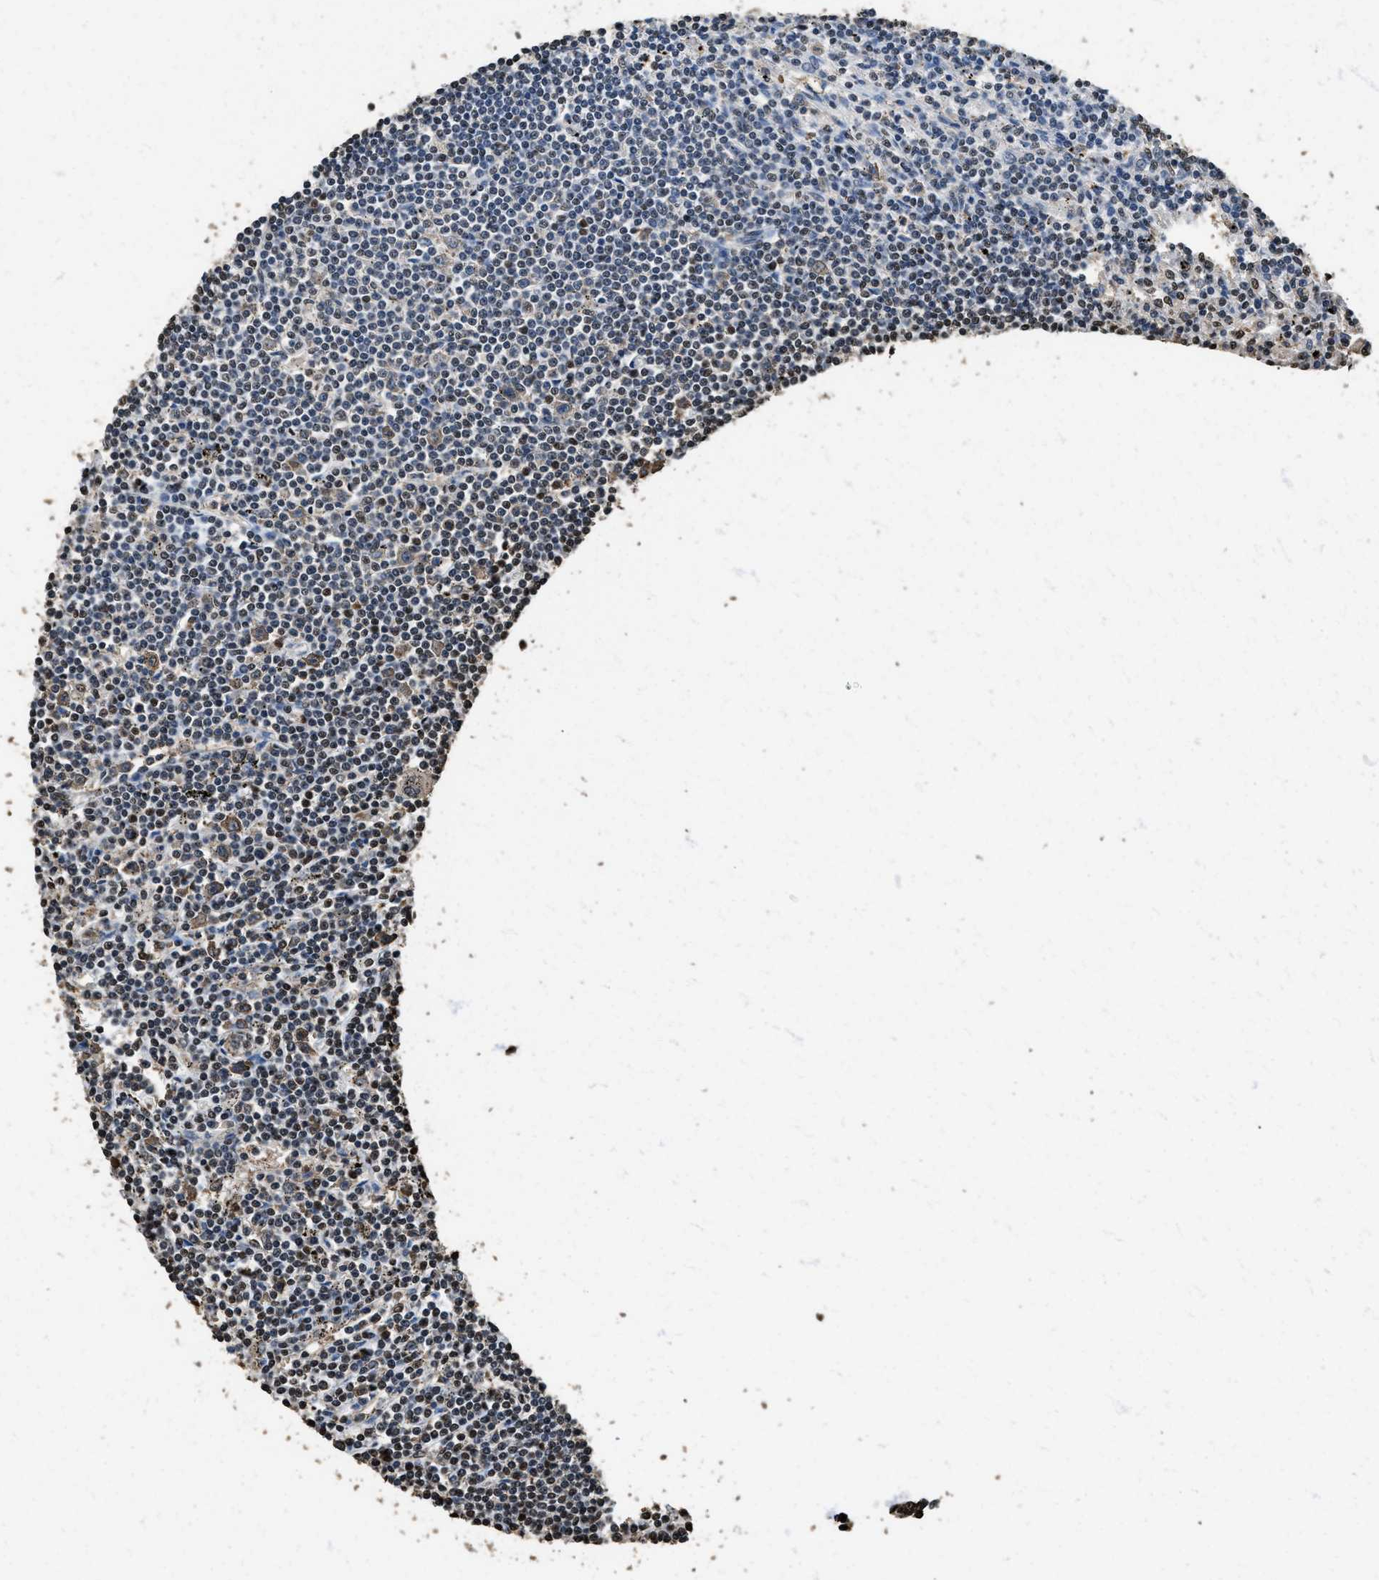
{"staining": {"intensity": "moderate", "quantity": "25%-75%", "location": "cytoplasmic/membranous"}, "tissue": "lymphoma", "cell_type": "Tumor cells", "image_type": "cancer", "snomed": [{"axis": "morphology", "description": "Malignant lymphoma, non-Hodgkin's type, Low grade"}, {"axis": "topography", "description": "Spleen"}], "caption": "Protein staining by immunohistochemistry (IHC) displays moderate cytoplasmic/membranous positivity in about 25%-75% of tumor cells in lymphoma. (DAB = brown stain, brightfield microscopy at high magnification).", "gene": "GAPDH", "patient": {"sex": "male", "age": 76}}